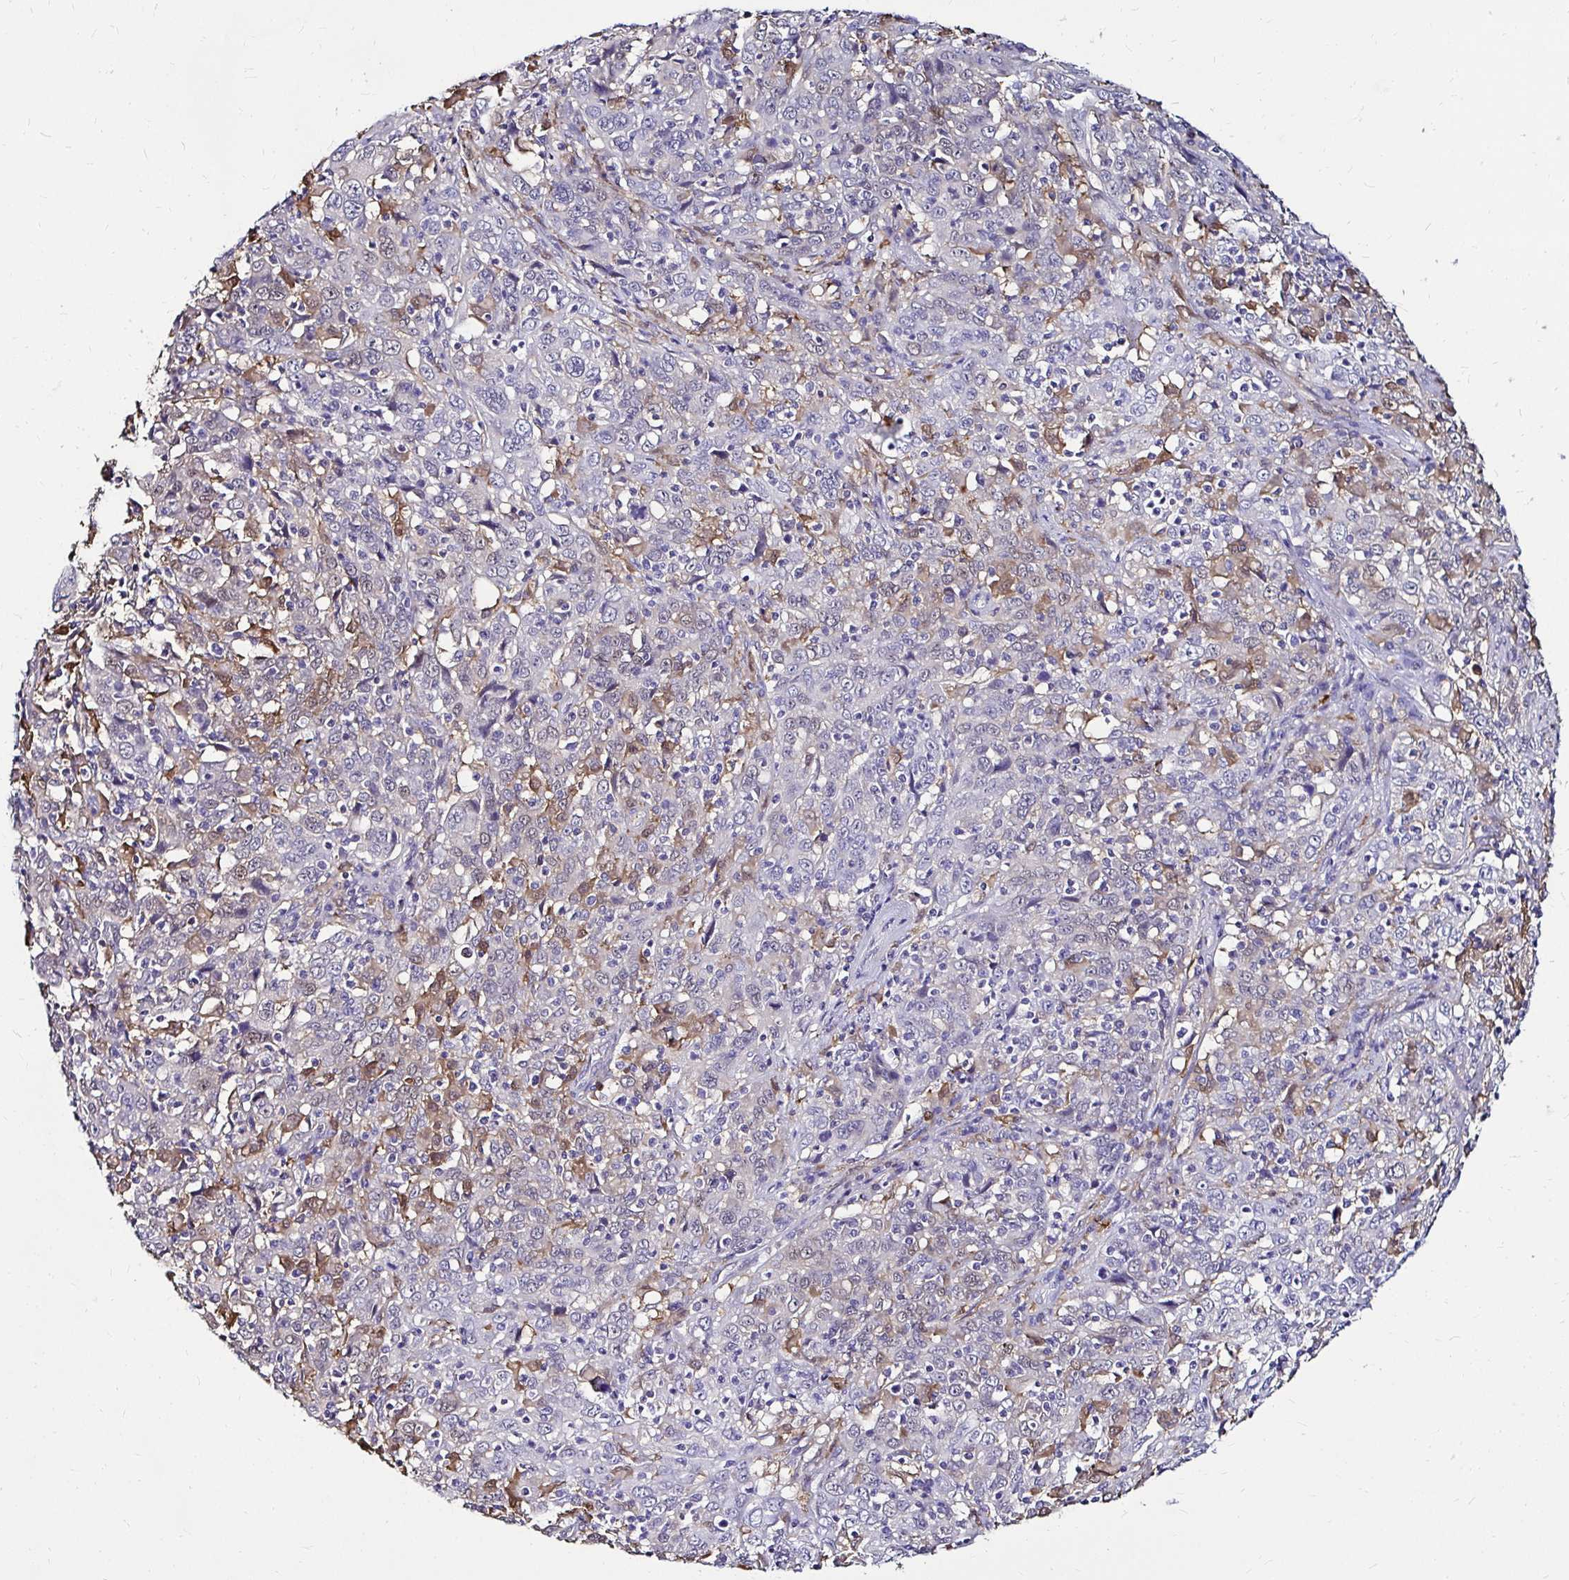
{"staining": {"intensity": "negative", "quantity": "none", "location": "none"}, "tissue": "cervical cancer", "cell_type": "Tumor cells", "image_type": "cancer", "snomed": [{"axis": "morphology", "description": "Squamous cell carcinoma, NOS"}, {"axis": "topography", "description": "Cervix"}], "caption": "This is a image of IHC staining of cervical cancer (squamous cell carcinoma), which shows no expression in tumor cells.", "gene": "IDH1", "patient": {"sex": "female", "age": 46}}